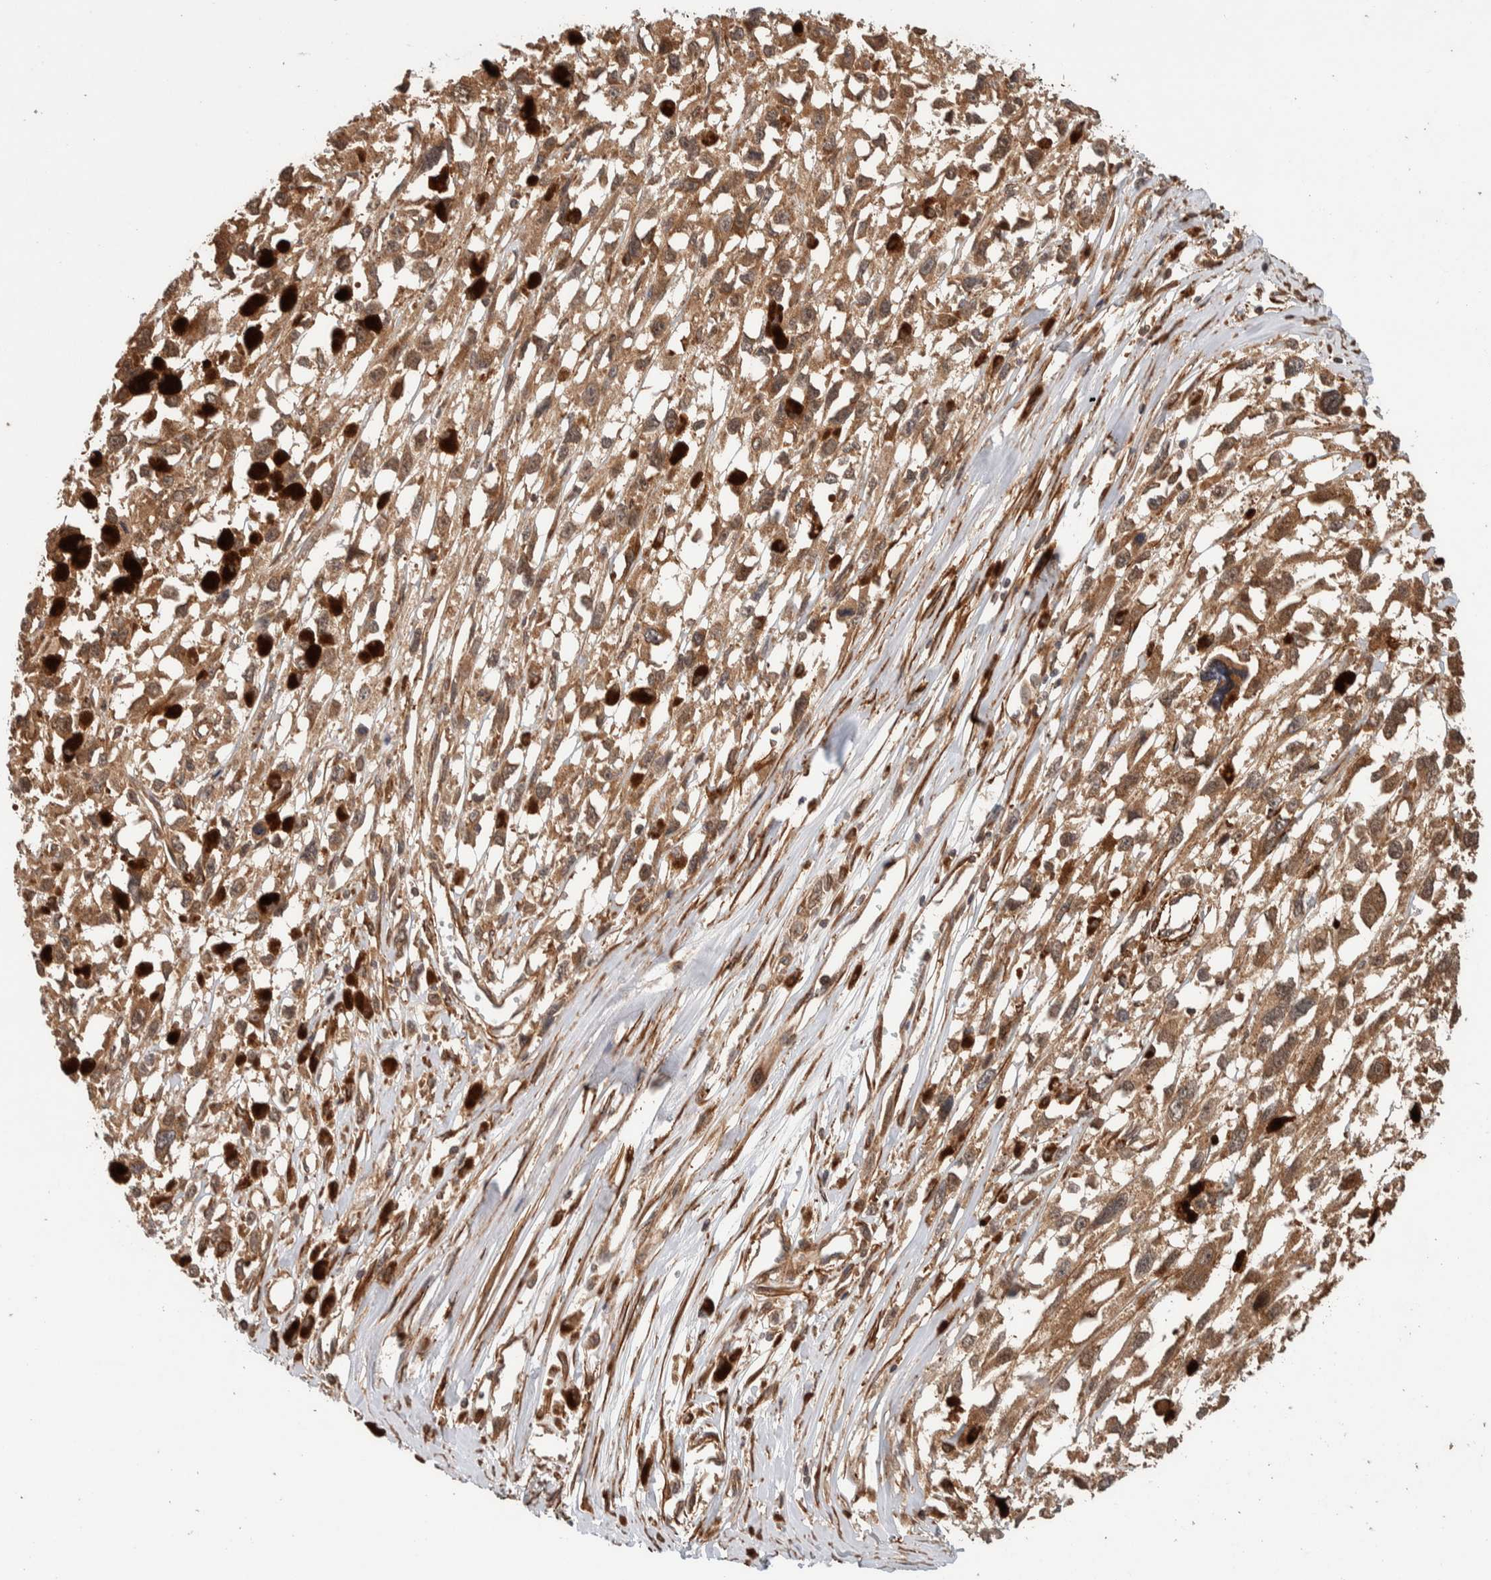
{"staining": {"intensity": "weak", "quantity": ">75%", "location": "cytoplasmic/membranous"}, "tissue": "melanoma", "cell_type": "Tumor cells", "image_type": "cancer", "snomed": [{"axis": "morphology", "description": "Malignant melanoma, Metastatic site"}, {"axis": "topography", "description": "Lymph node"}], "caption": "About >75% of tumor cells in malignant melanoma (metastatic site) reveal weak cytoplasmic/membranous protein positivity as visualized by brown immunohistochemical staining.", "gene": "SYNRG", "patient": {"sex": "male", "age": 59}}